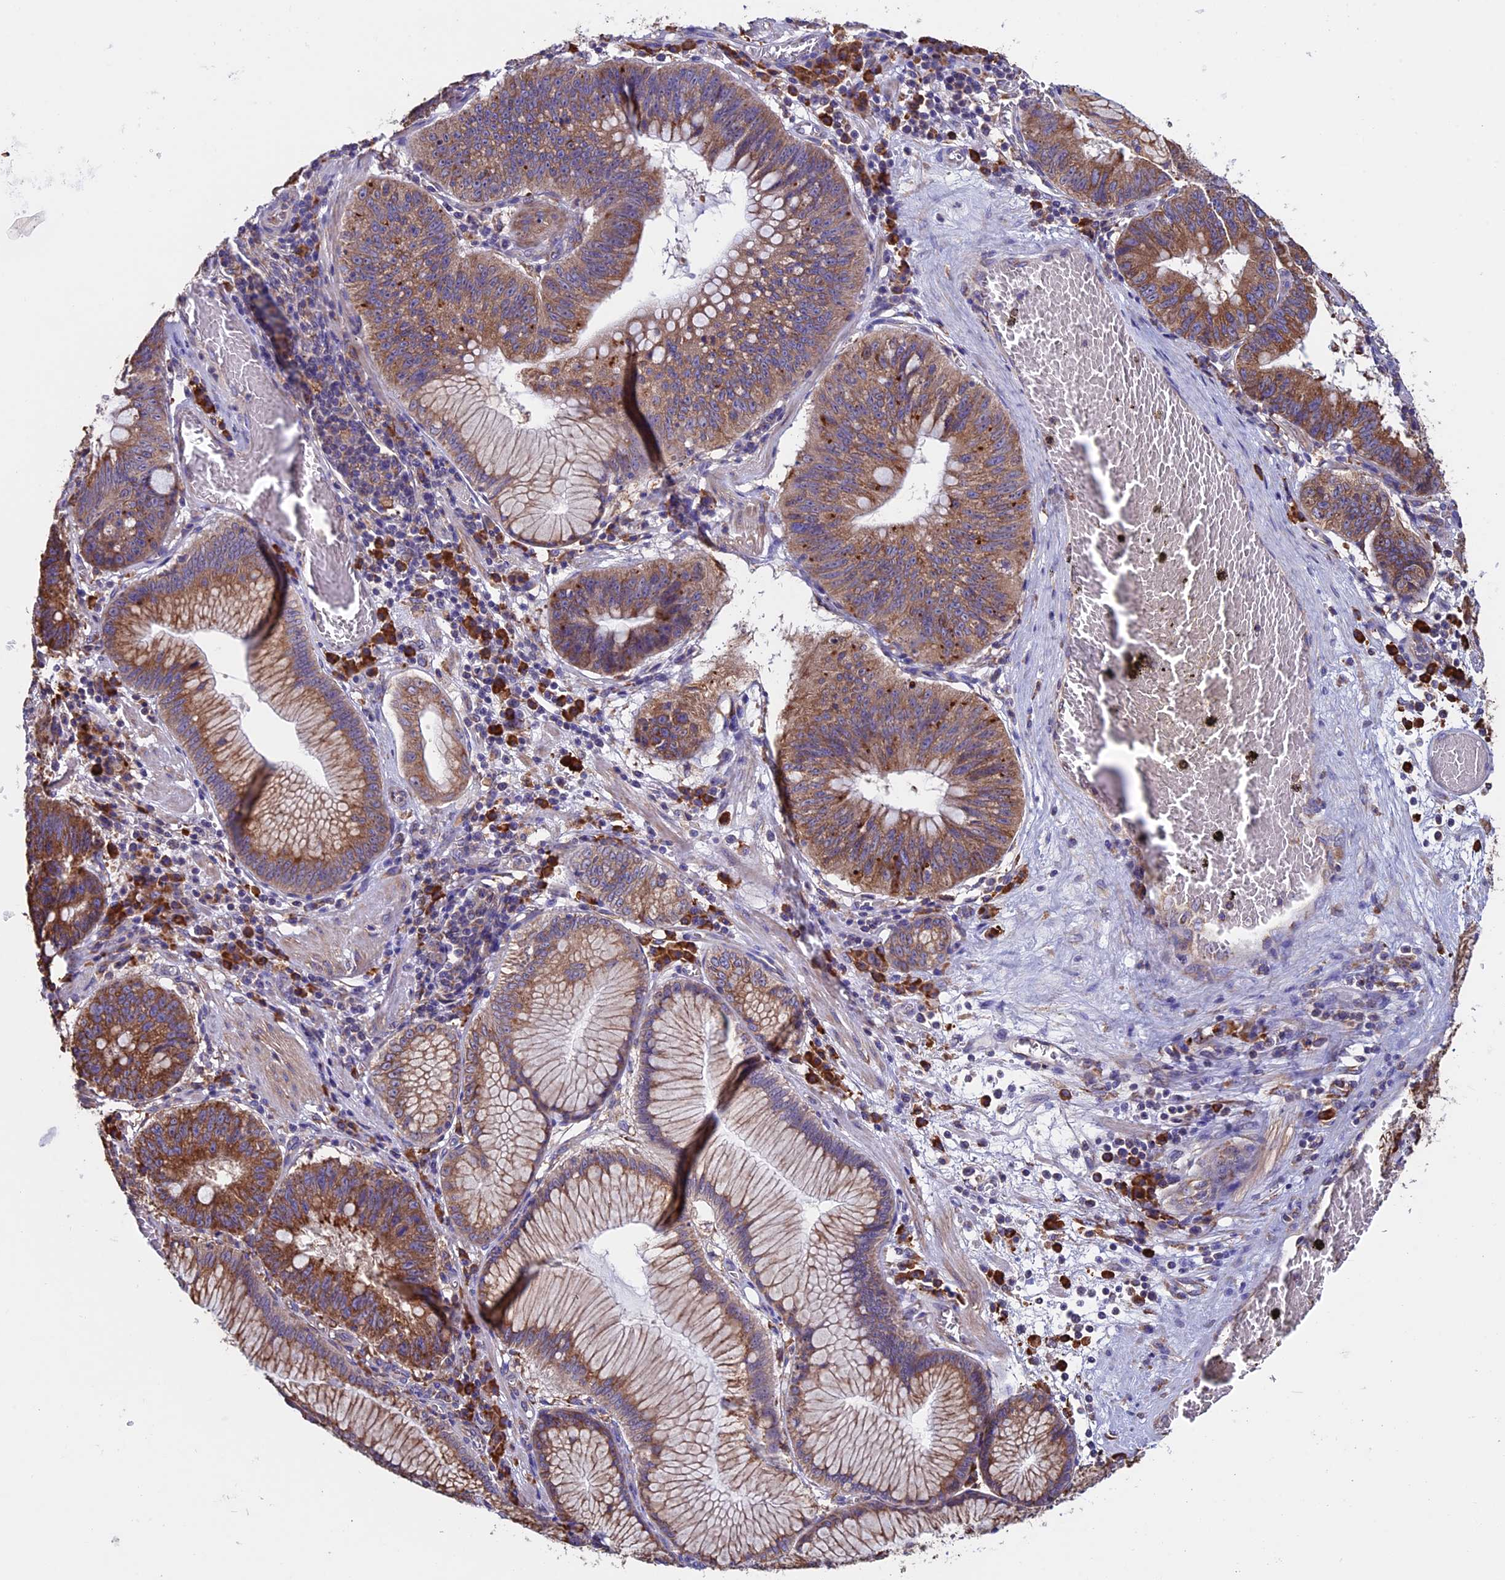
{"staining": {"intensity": "moderate", "quantity": ">75%", "location": "cytoplasmic/membranous"}, "tissue": "stomach cancer", "cell_type": "Tumor cells", "image_type": "cancer", "snomed": [{"axis": "morphology", "description": "Adenocarcinoma, NOS"}, {"axis": "topography", "description": "Stomach"}], "caption": "High-power microscopy captured an IHC photomicrograph of adenocarcinoma (stomach), revealing moderate cytoplasmic/membranous expression in approximately >75% of tumor cells.", "gene": "BTBD3", "patient": {"sex": "male", "age": 59}}